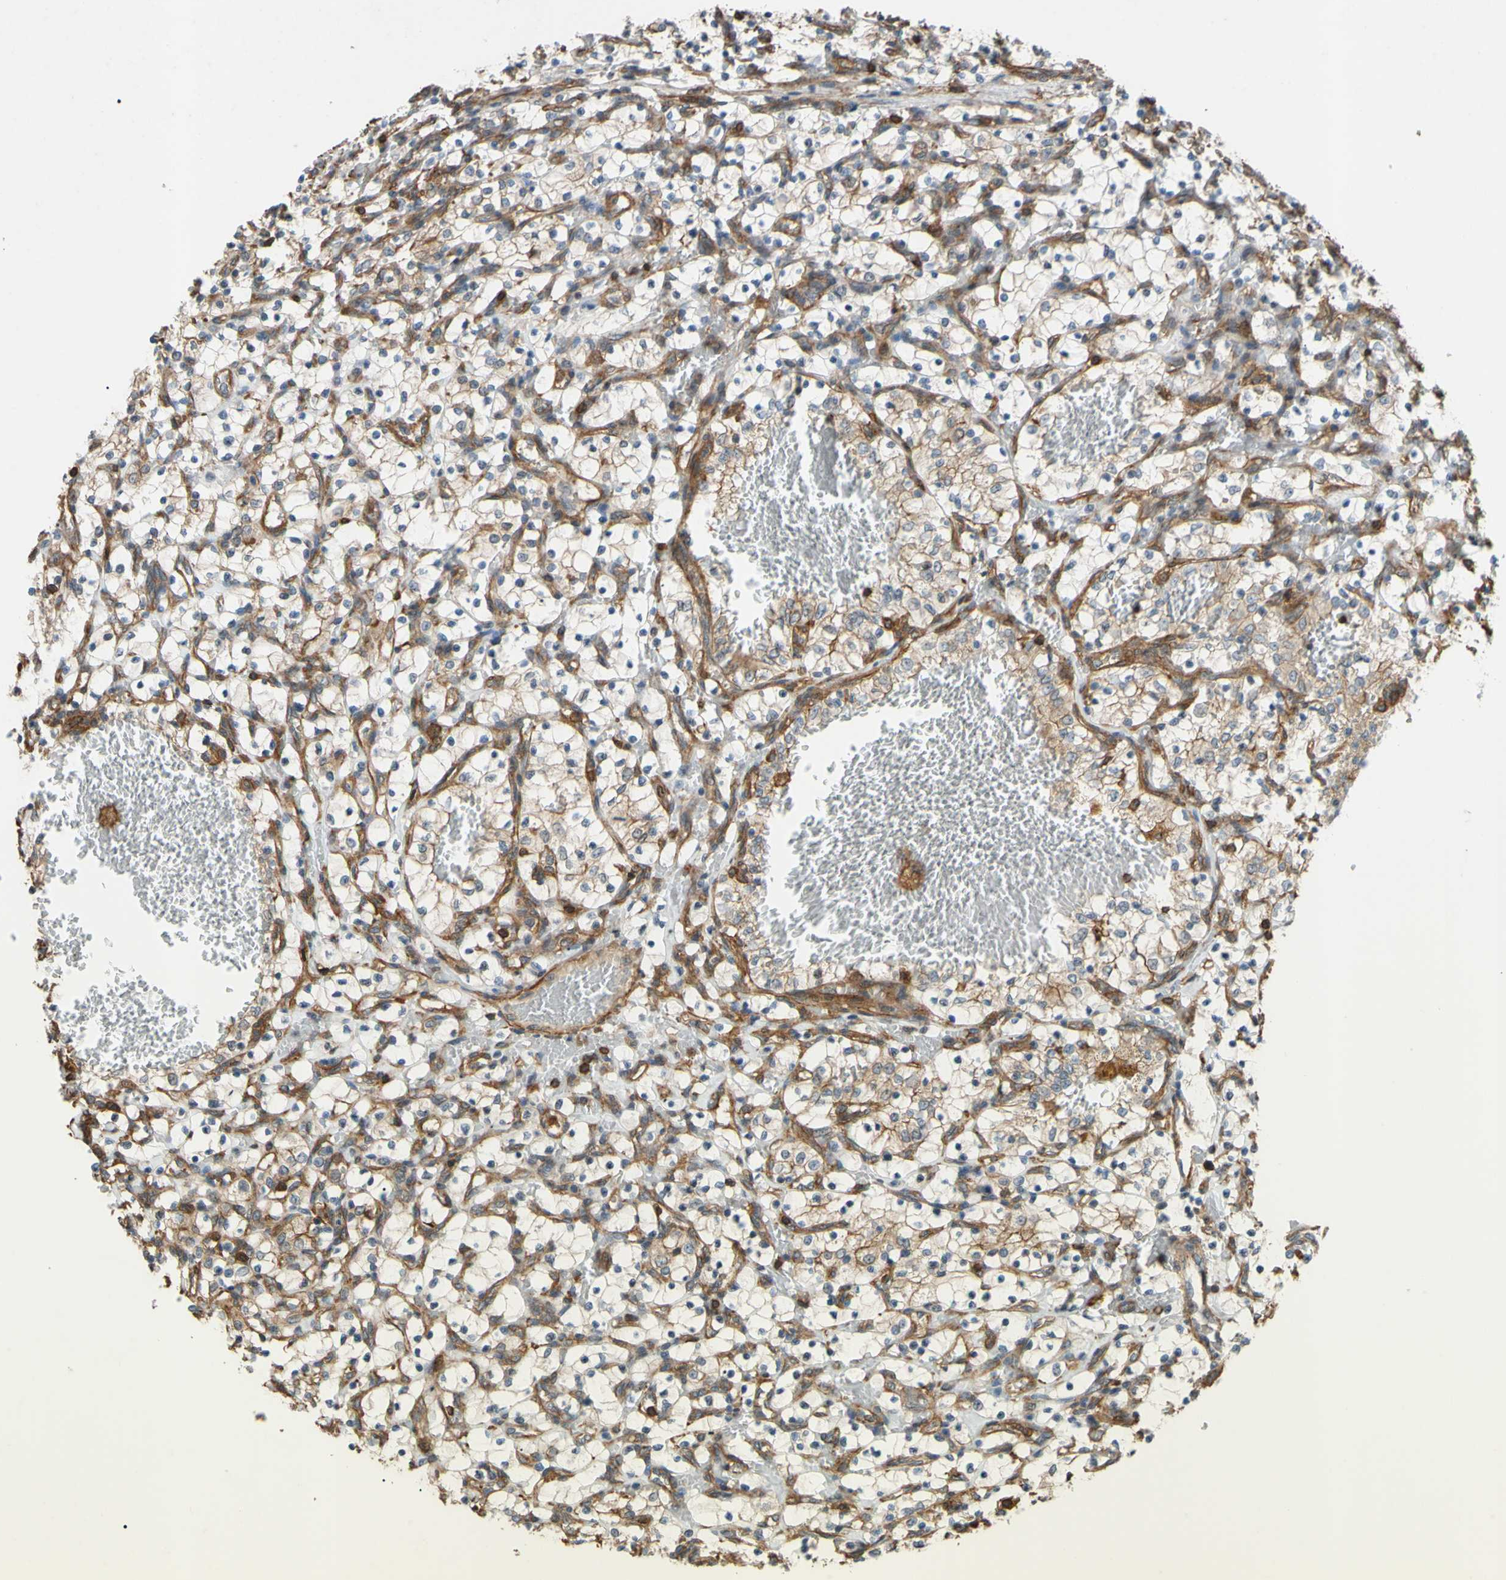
{"staining": {"intensity": "weak", "quantity": "<25%", "location": "cytoplasmic/membranous"}, "tissue": "renal cancer", "cell_type": "Tumor cells", "image_type": "cancer", "snomed": [{"axis": "morphology", "description": "Adenocarcinoma, NOS"}, {"axis": "topography", "description": "Kidney"}], "caption": "Immunohistochemistry of renal cancer reveals no staining in tumor cells. (DAB immunohistochemistry (IHC) with hematoxylin counter stain).", "gene": "ADD3", "patient": {"sex": "female", "age": 69}}